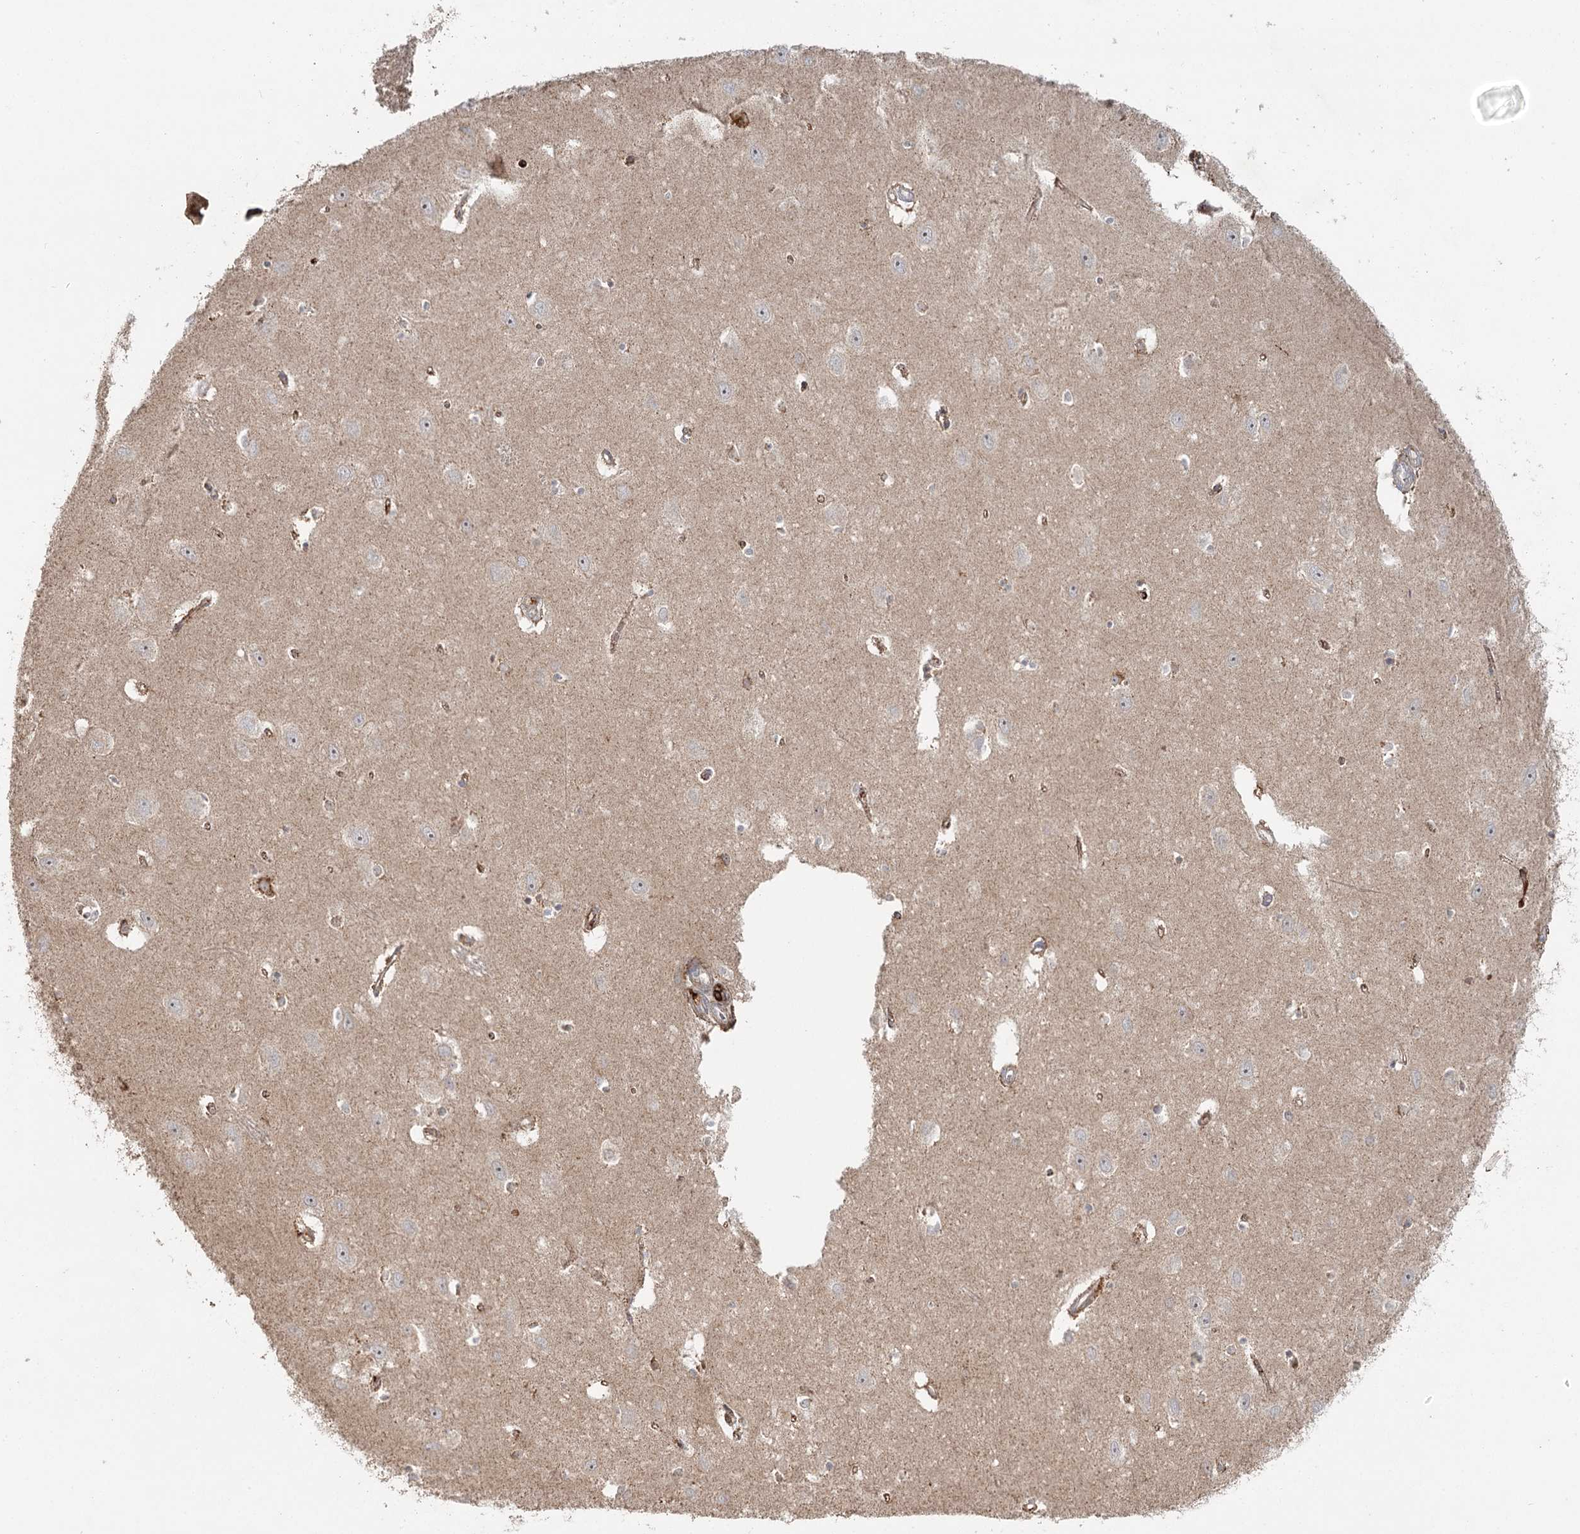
{"staining": {"intensity": "weak", "quantity": "<25%", "location": "cytoplasmic/membranous"}, "tissue": "hippocampus", "cell_type": "Glial cells", "image_type": "normal", "snomed": [{"axis": "morphology", "description": "Normal tissue, NOS"}, {"axis": "topography", "description": "Hippocampus"}], "caption": "Immunohistochemistry (IHC) photomicrograph of normal hippocampus stained for a protein (brown), which exhibits no staining in glial cells.", "gene": "ENSG00000273217", "patient": {"sex": "female", "age": 64}}